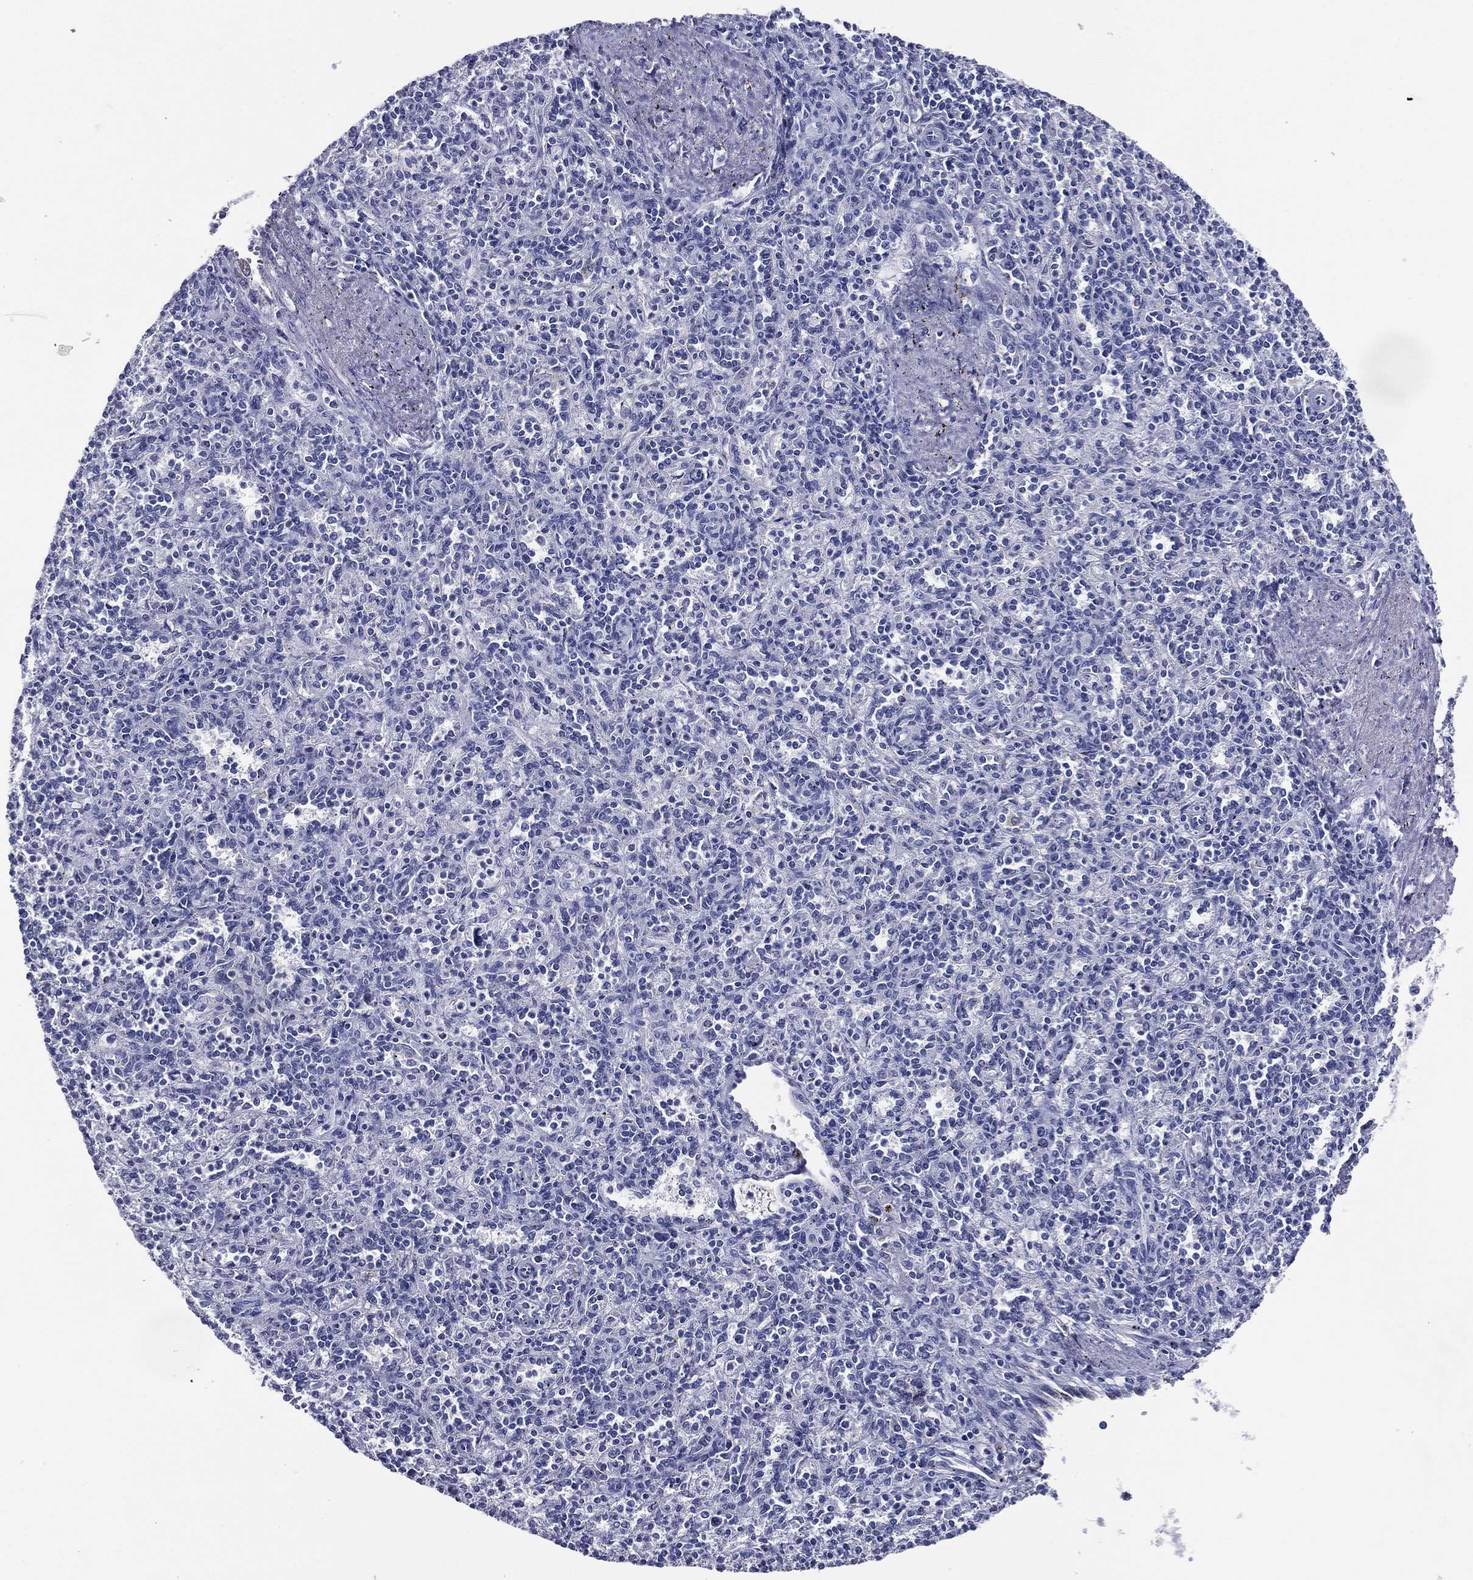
{"staining": {"intensity": "negative", "quantity": "none", "location": "none"}, "tissue": "spleen", "cell_type": "Cells in red pulp", "image_type": "normal", "snomed": [{"axis": "morphology", "description": "Normal tissue, NOS"}, {"axis": "topography", "description": "Spleen"}], "caption": "Human spleen stained for a protein using immunohistochemistry demonstrates no expression in cells in red pulp.", "gene": "ACE2", "patient": {"sex": "male", "age": 69}}